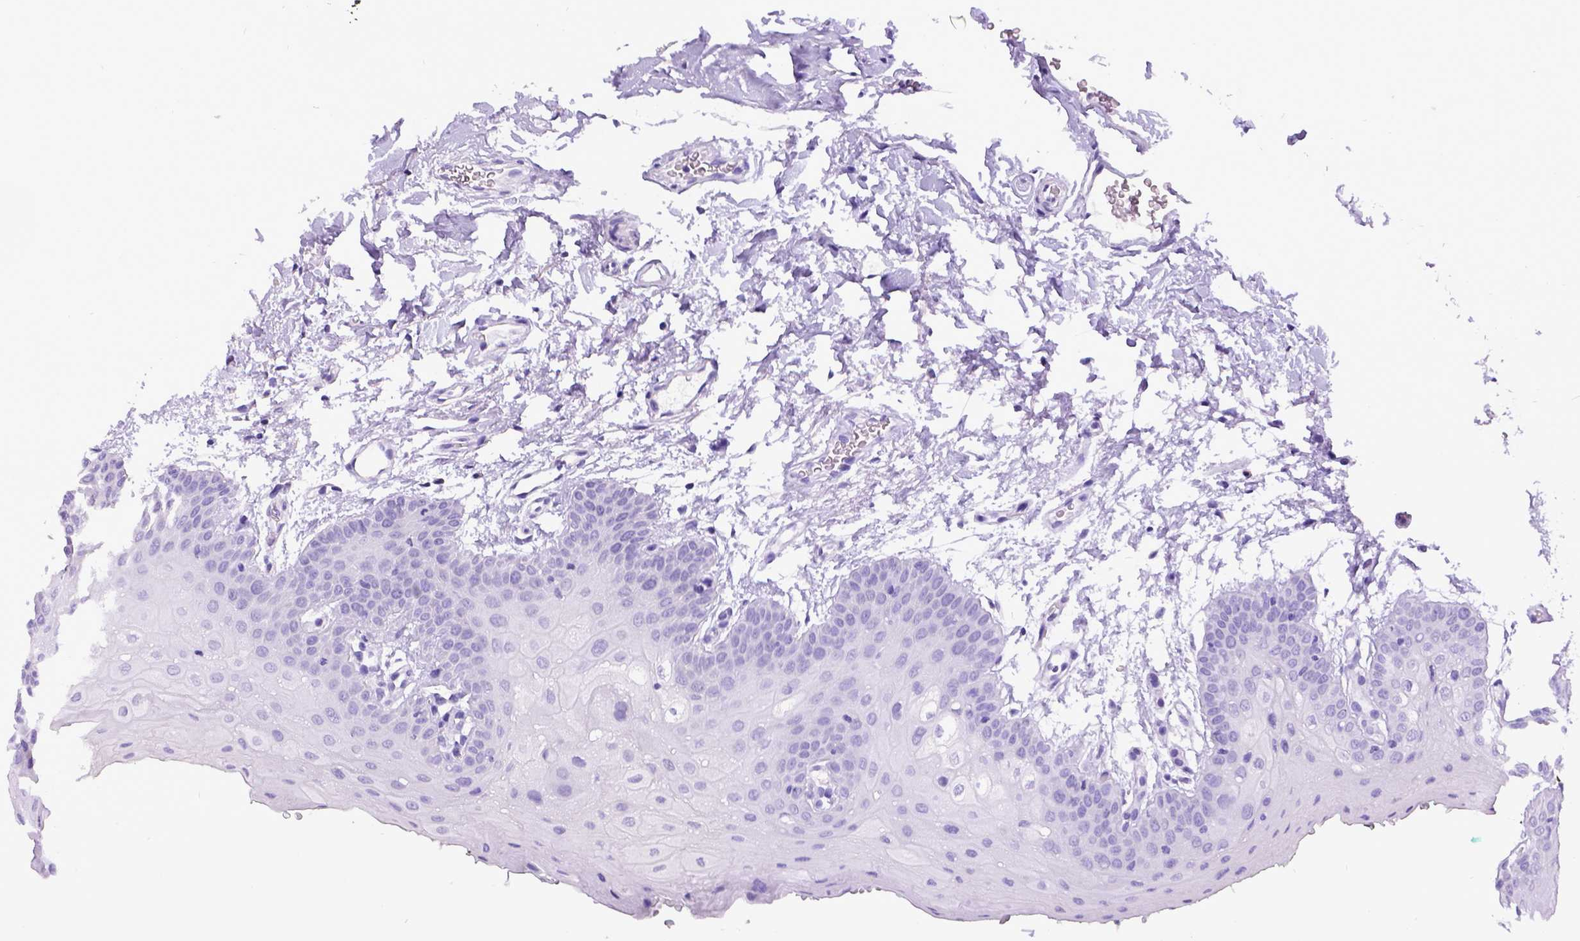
{"staining": {"intensity": "weak", "quantity": "<25%", "location": "cytoplasmic/membranous"}, "tissue": "oral mucosa", "cell_type": "Squamous epithelial cells", "image_type": "normal", "snomed": [{"axis": "morphology", "description": "Normal tissue, NOS"}, {"axis": "morphology", "description": "Squamous cell carcinoma, NOS"}, {"axis": "topography", "description": "Oral tissue"}, {"axis": "topography", "description": "Head-Neck"}], "caption": "Oral mucosa stained for a protein using IHC shows no positivity squamous epithelial cells.", "gene": "ESR1", "patient": {"sex": "female", "age": 50}}